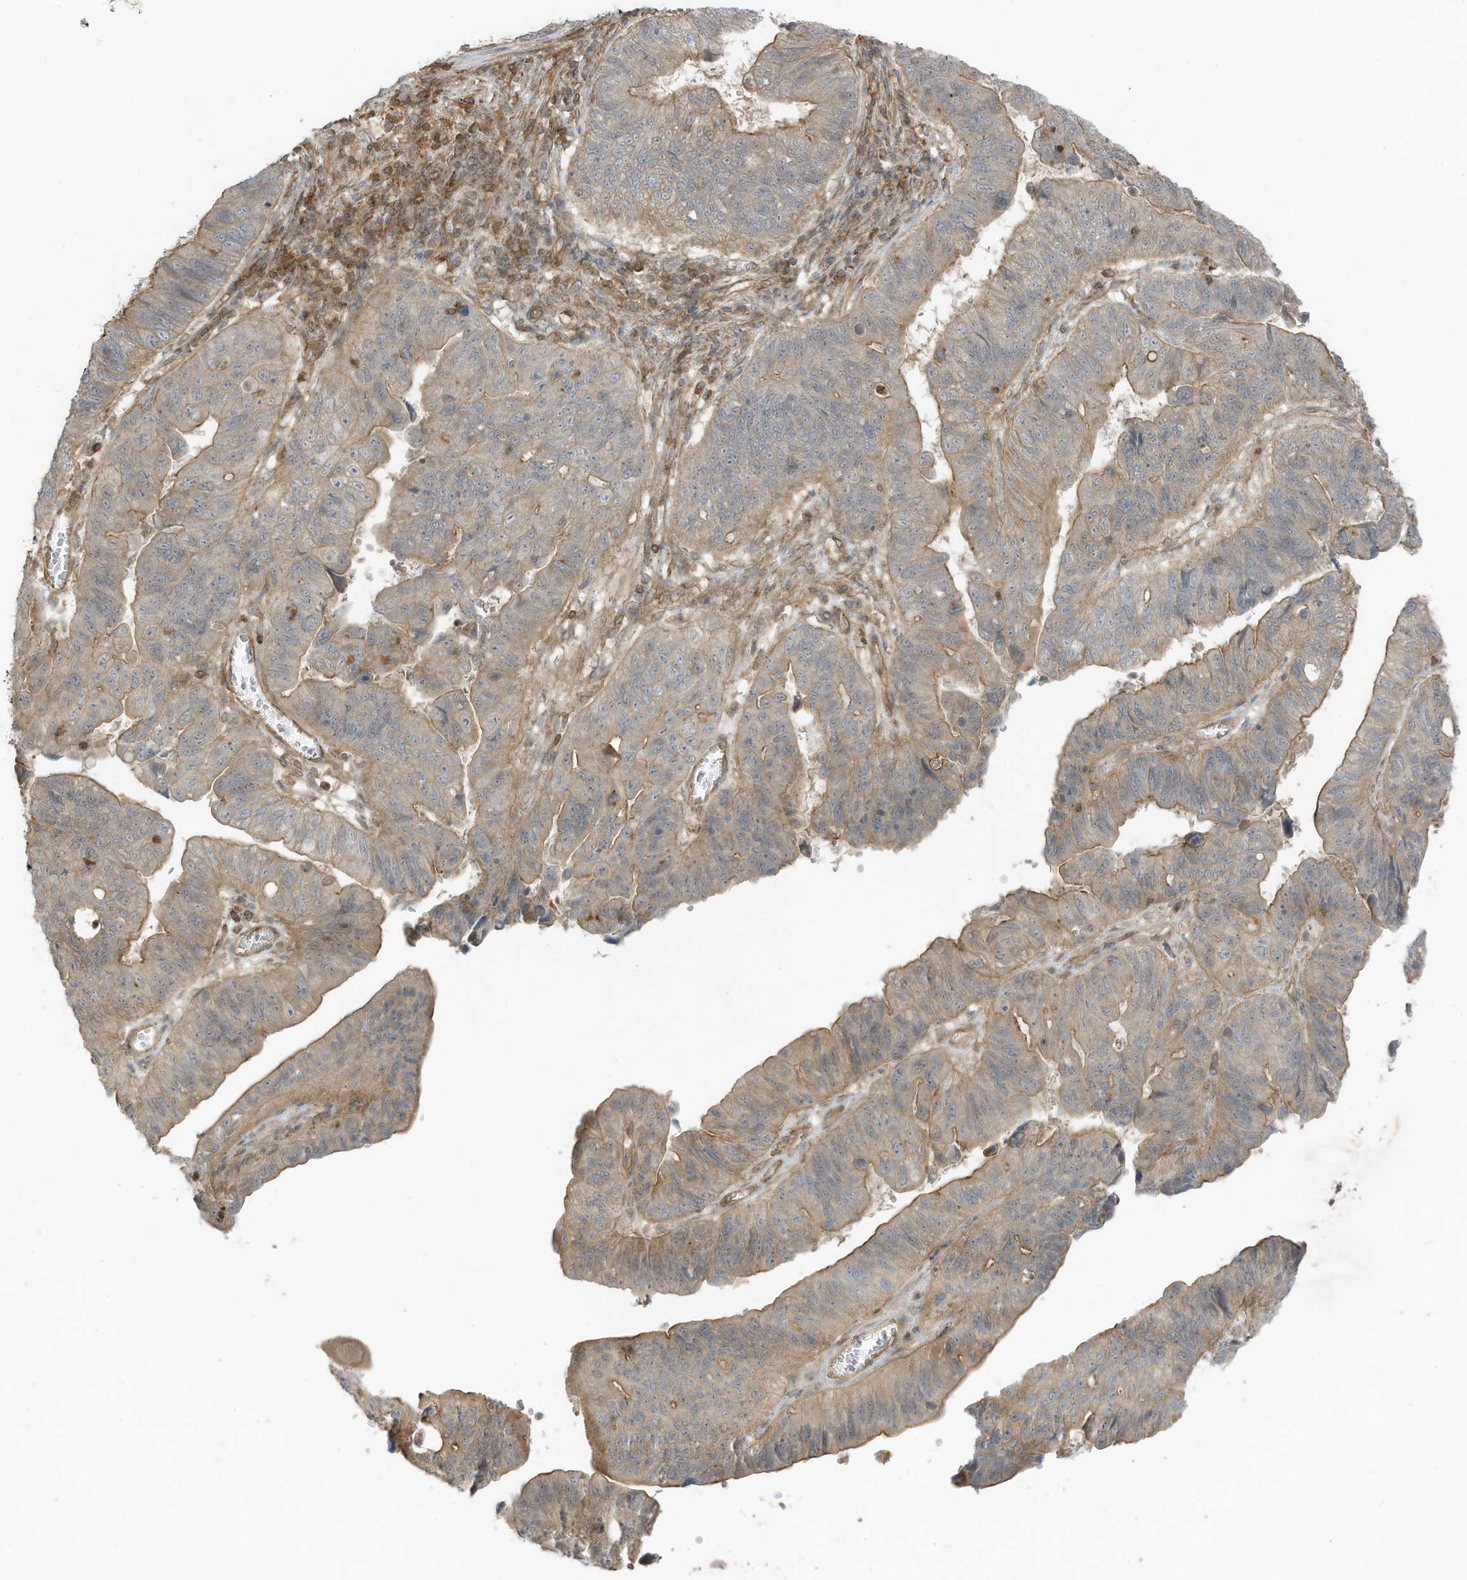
{"staining": {"intensity": "moderate", "quantity": "25%-75%", "location": "cytoplasmic/membranous"}, "tissue": "stomach cancer", "cell_type": "Tumor cells", "image_type": "cancer", "snomed": [{"axis": "morphology", "description": "Adenocarcinoma, NOS"}, {"axis": "topography", "description": "Stomach"}], "caption": "Immunohistochemistry (IHC) (DAB) staining of stomach adenocarcinoma demonstrates moderate cytoplasmic/membranous protein positivity in about 25%-75% of tumor cells.", "gene": "SLC25A12", "patient": {"sex": "male", "age": 59}}